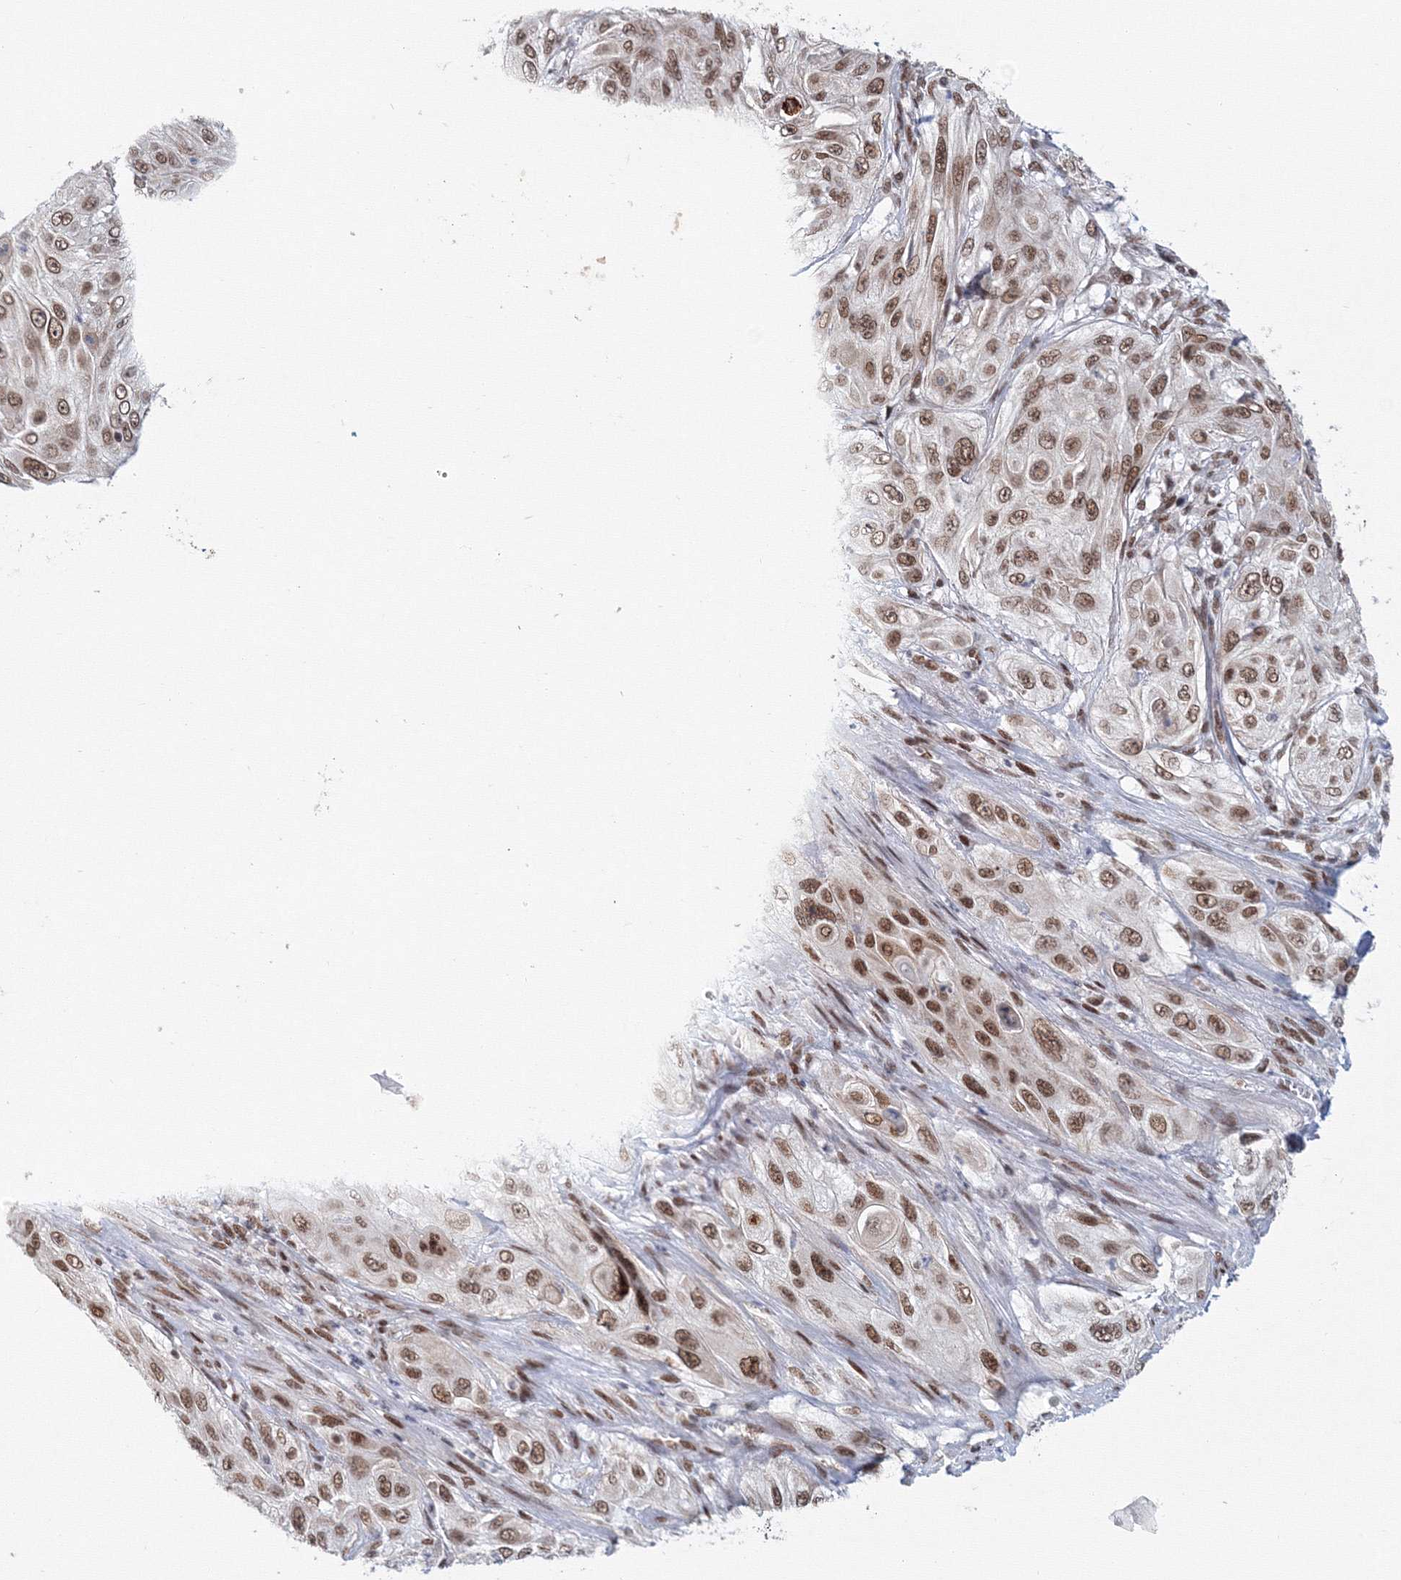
{"staining": {"intensity": "moderate", "quantity": ">75%", "location": "nuclear"}, "tissue": "cervical cancer", "cell_type": "Tumor cells", "image_type": "cancer", "snomed": [{"axis": "morphology", "description": "Squamous cell carcinoma, NOS"}, {"axis": "topography", "description": "Cervix"}], "caption": "About >75% of tumor cells in human cervical cancer (squamous cell carcinoma) reveal moderate nuclear protein staining as visualized by brown immunohistochemical staining.", "gene": "SF3B6", "patient": {"sex": "female", "age": 42}}